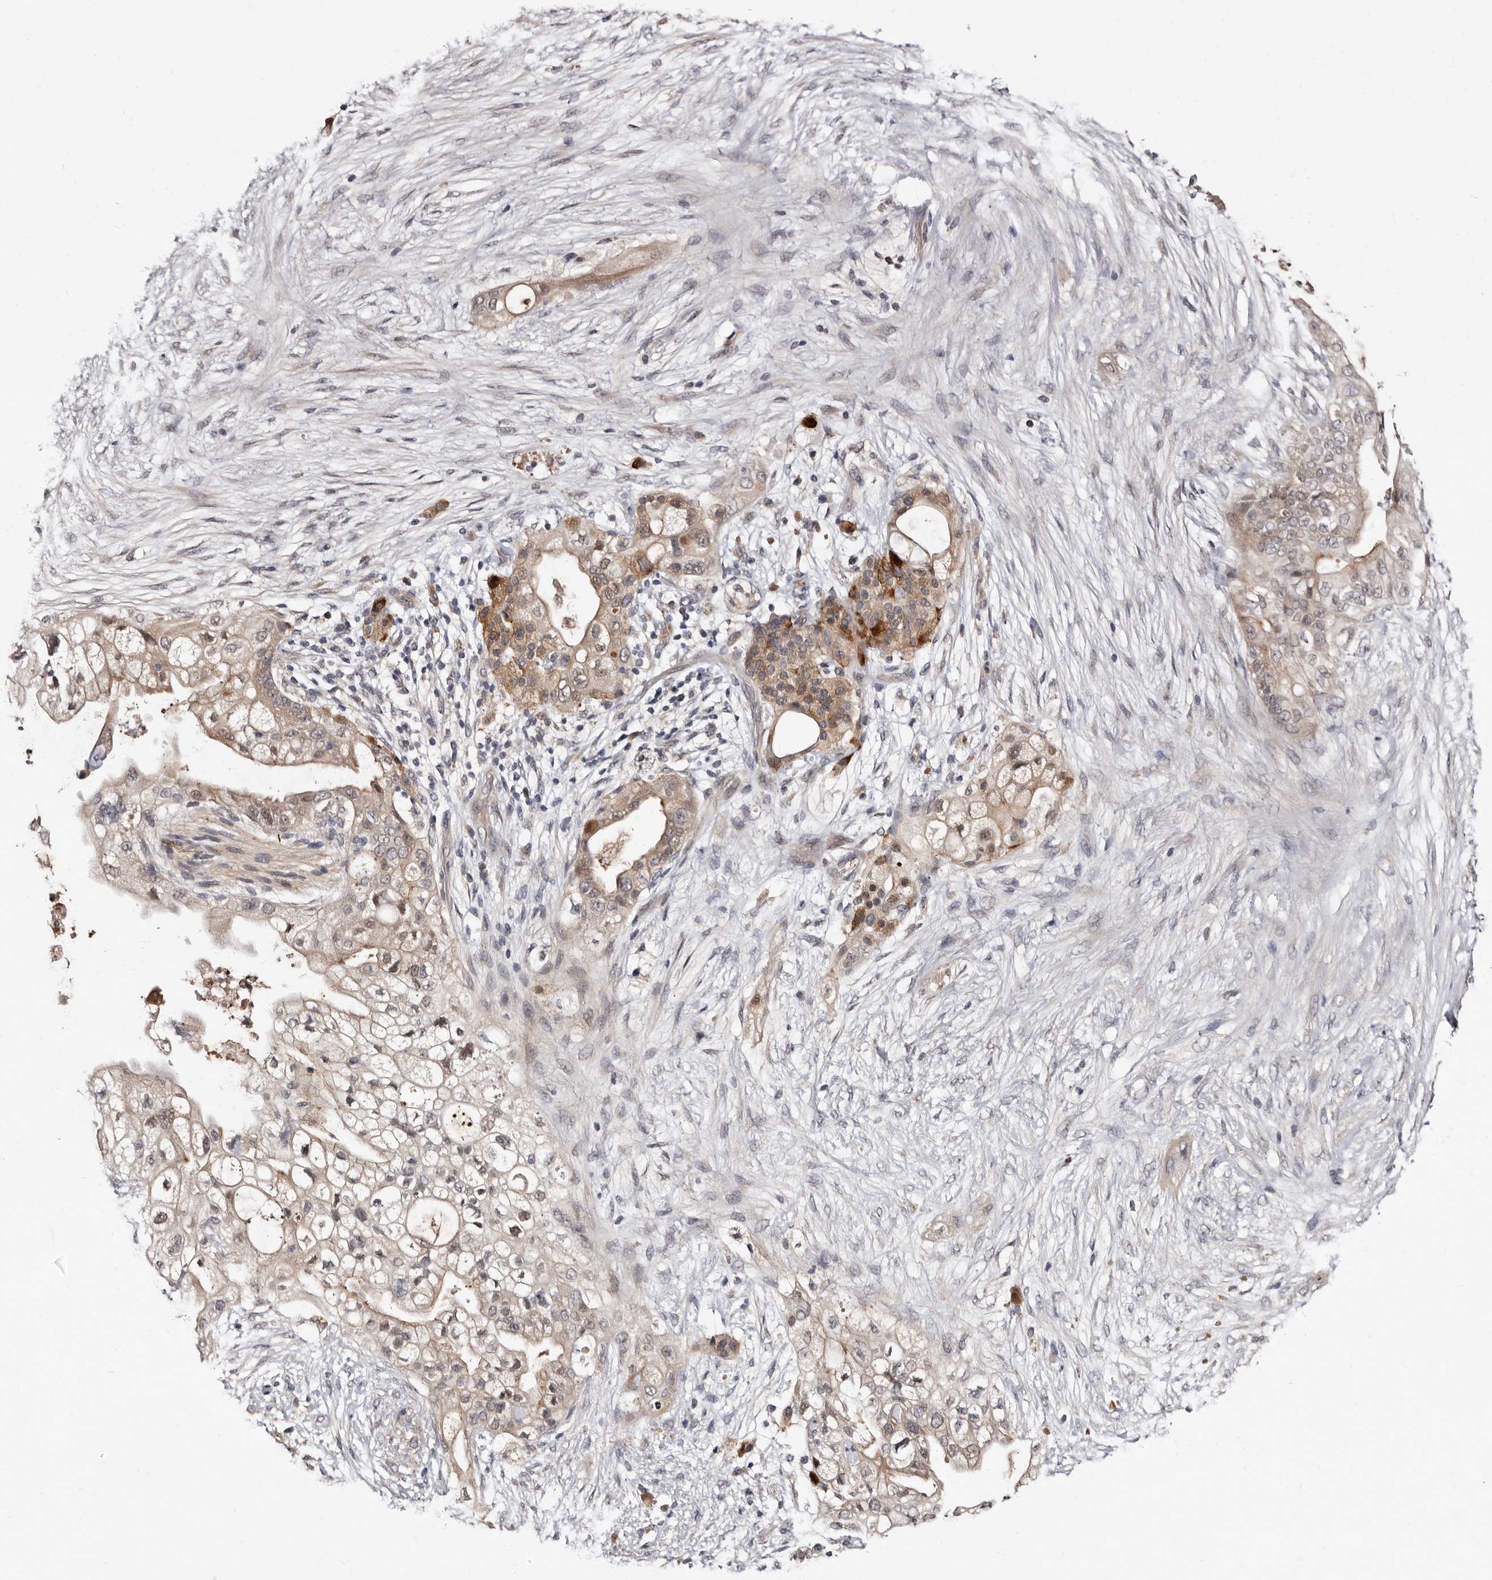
{"staining": {"intensity": "moderate", "quantity": "25%-75%", "location": "cytoplasmic/membranous"}, "tissue": "pancreatic cancer", "cell_type": "Tumor cells", "image_type": "cancer", "snomed": [{"axis": "morphology", "description": "Adenocarcinoma, NOS"}, {"axis": "topography", "description": "Pancreas"}], "caption": "Pancreatic adenocarcinoma stained with a protein marker exhibits moderate staining in tumor cells.", "gene": "LANCL2", "patient": {"sex": "male", "age": 53}}